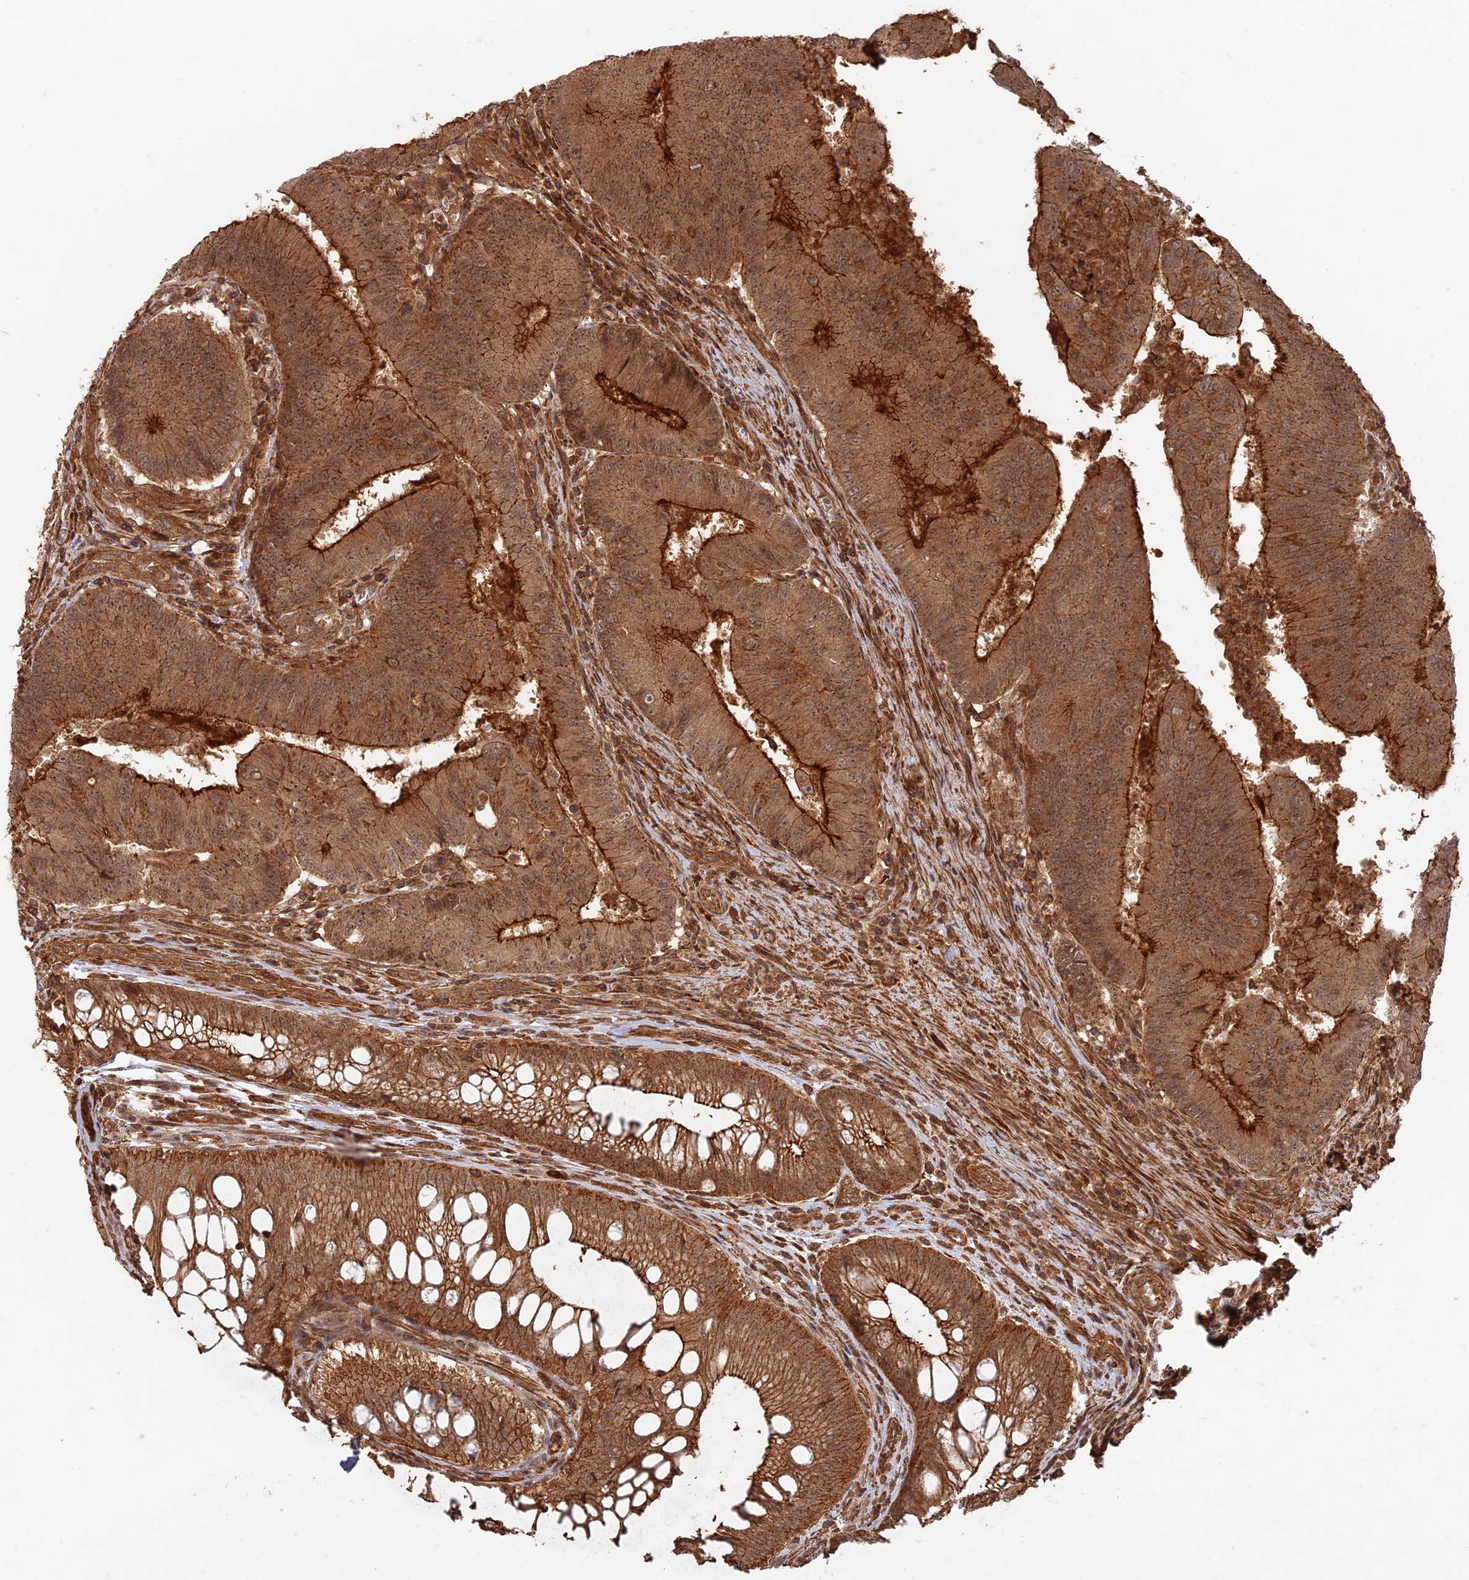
{"staining": {"intensity": "moderate", "quantity": ">75%", "location": "cytoplasmic/membranous"}, "tissue": "colorectal cancer", "cell_type": "Tumor cells", "image_type": "cancer", "snomed": [{"axis": "morphology", "description": "Adenocarcinoma, NOS"}, {"axis": "topography", "description": "Colon"}], "caption": "A photomicrograph showing moderate cytoplasmic/membranous positivity in about >75% of tumor cells in colorectal adenocarcinoma, as visualized by brown immunohistochemical staining.", "gene": "CCDC174", "patient": {"sex": "female", "age": 67}}